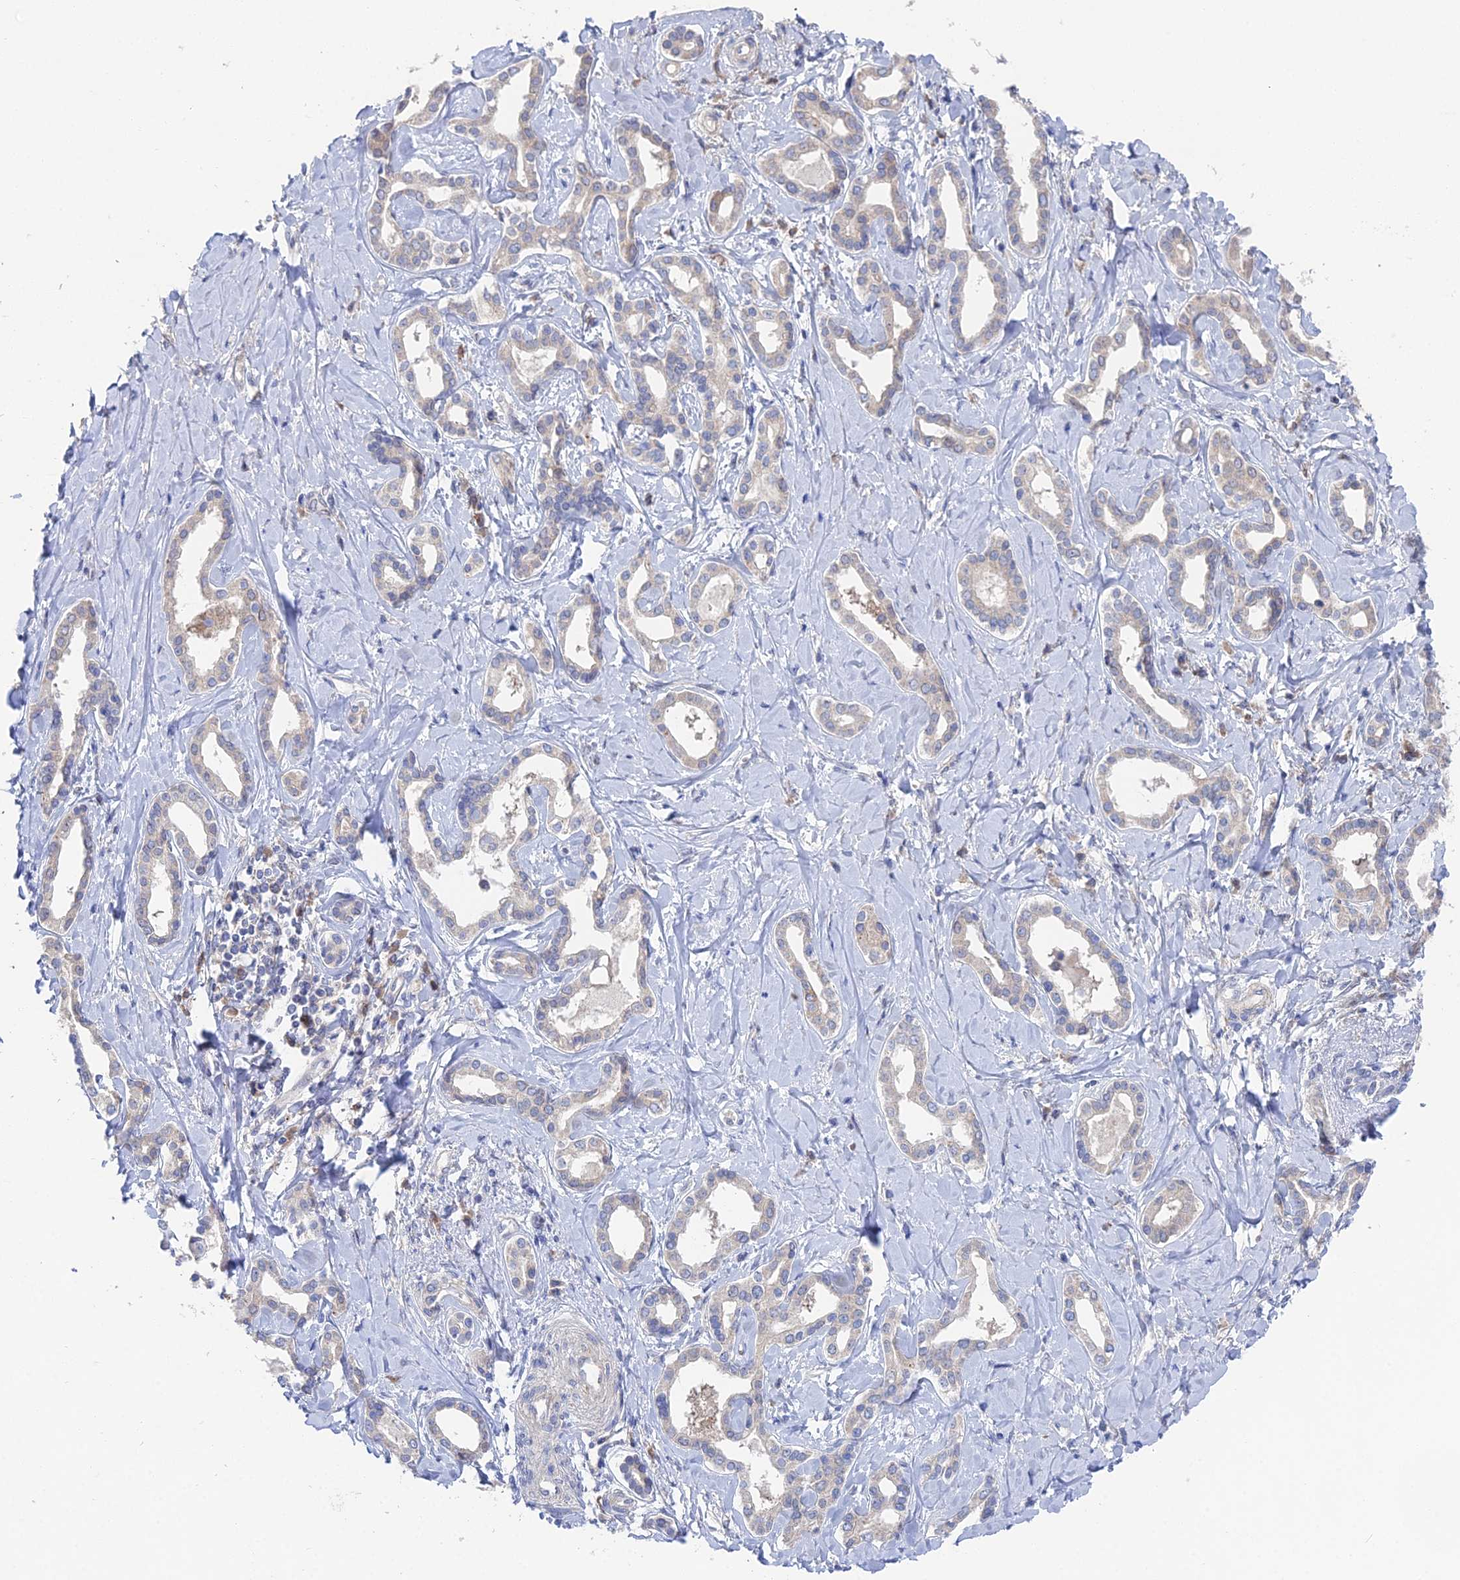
{"staining": {"intensity": "negative", "quantity": "none", "location": "none"}, "tissue": "liver cancer", "cell_type": "Tumor cells", "image_type": "cancer", "snomed": [{"axis": "morphology", "description": "Cholangiocarcinoma"}, {"axis": "topography", "description": "Liver"}], "caption": "This is an immunohistochemistry (IHC) micrograph of human liver cancer. There is no staining in tumor cells.", "gene": "DNAH14", "patient": {"sex": "female", "age": 77}}